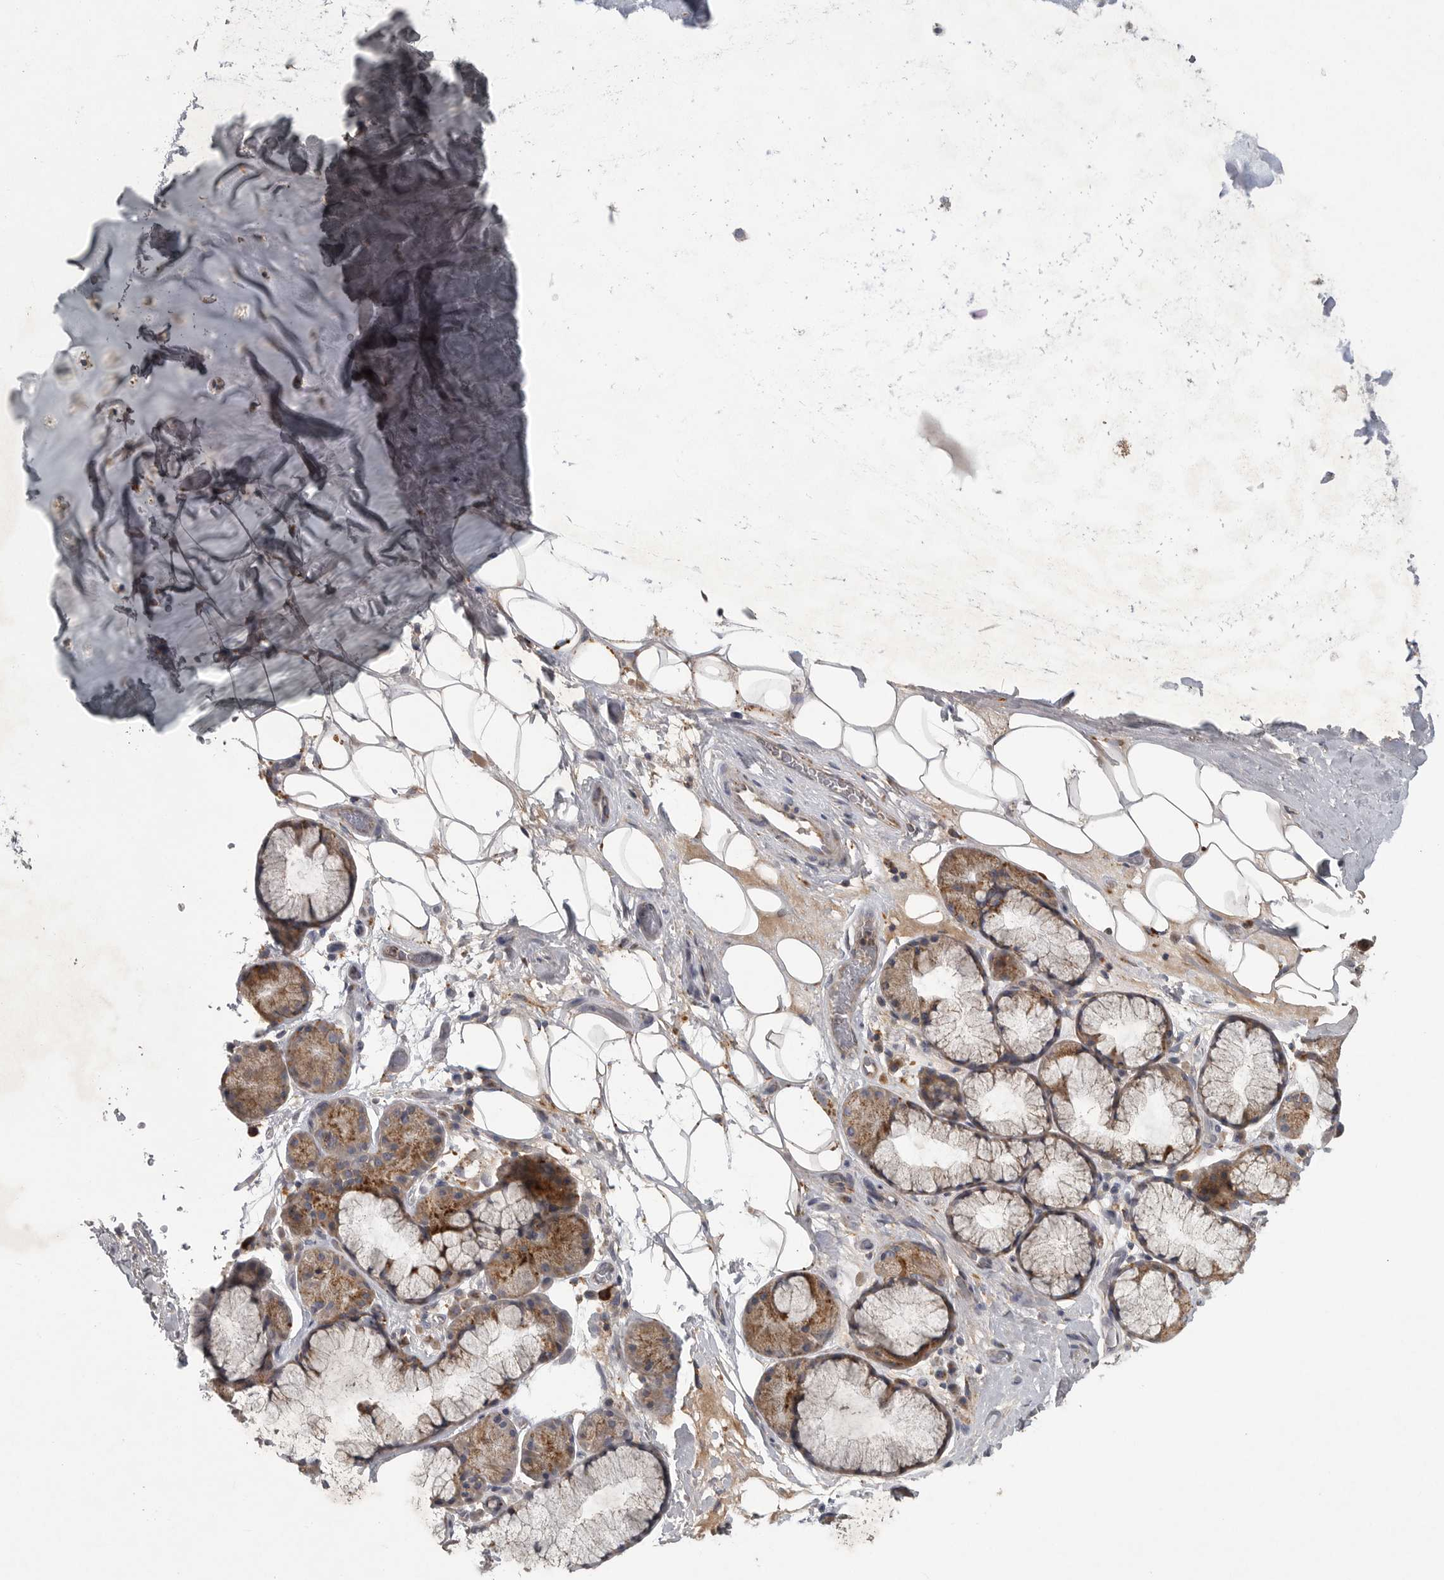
{"staining": {"intensity": "negative", "quantity": "none", "location": "none"}, "tissue": "adipose tissue", "cell_type": "Adipocytes", "image_type": "normal", "snomed": [{"axis": "morphology", "description": "Normal tissue, NOS"}, {"axis": "topography", "description": "Cartilage tissue"}], "caption": "Adipose tissue stained for a protein using immunohistochemistry reveals no staining adipocytes.", "gene": "LAMTOR3", "patient": {"sex": "female", "age": 63}}